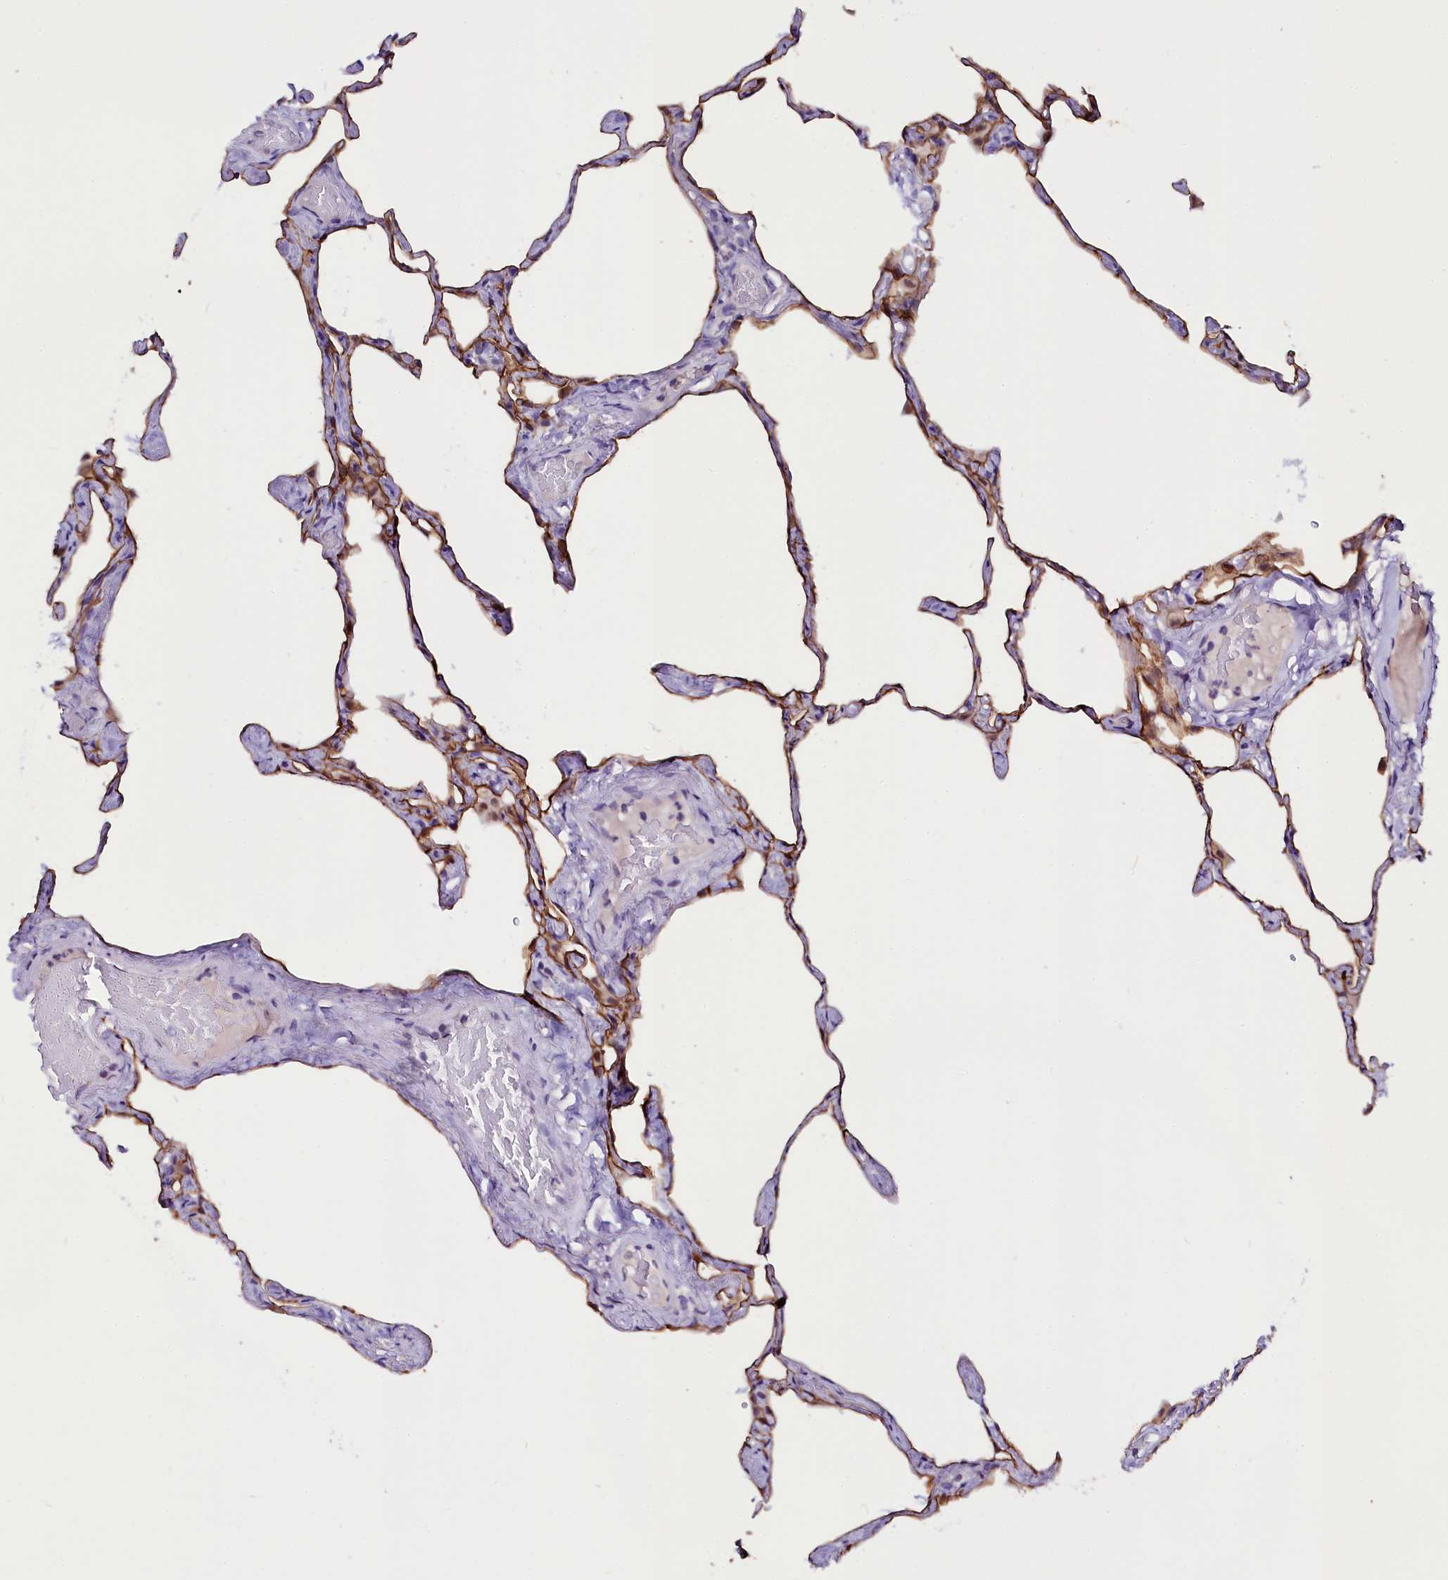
{"staining": {"intensity": "moderate", "quantity": "25%-75%", "location": "cytoplasmic/membranous"}, "tissue": "lung", "cell_type": "Alveolar cells", "image_type": "normal", "snomed": [{"axis": "morphology", "description": "Normal tissue, NOS"}, {"axis": "topography", "description": "Lung"}], "caption": "Immunohistochemical staining of normal lung demonstrates moderate cytoplasmic/membranous protein staining in approximately 25%-75% of alveolar cells.", "gene": "OSGEP", "patient": {"sex": "male", "age": 65}}